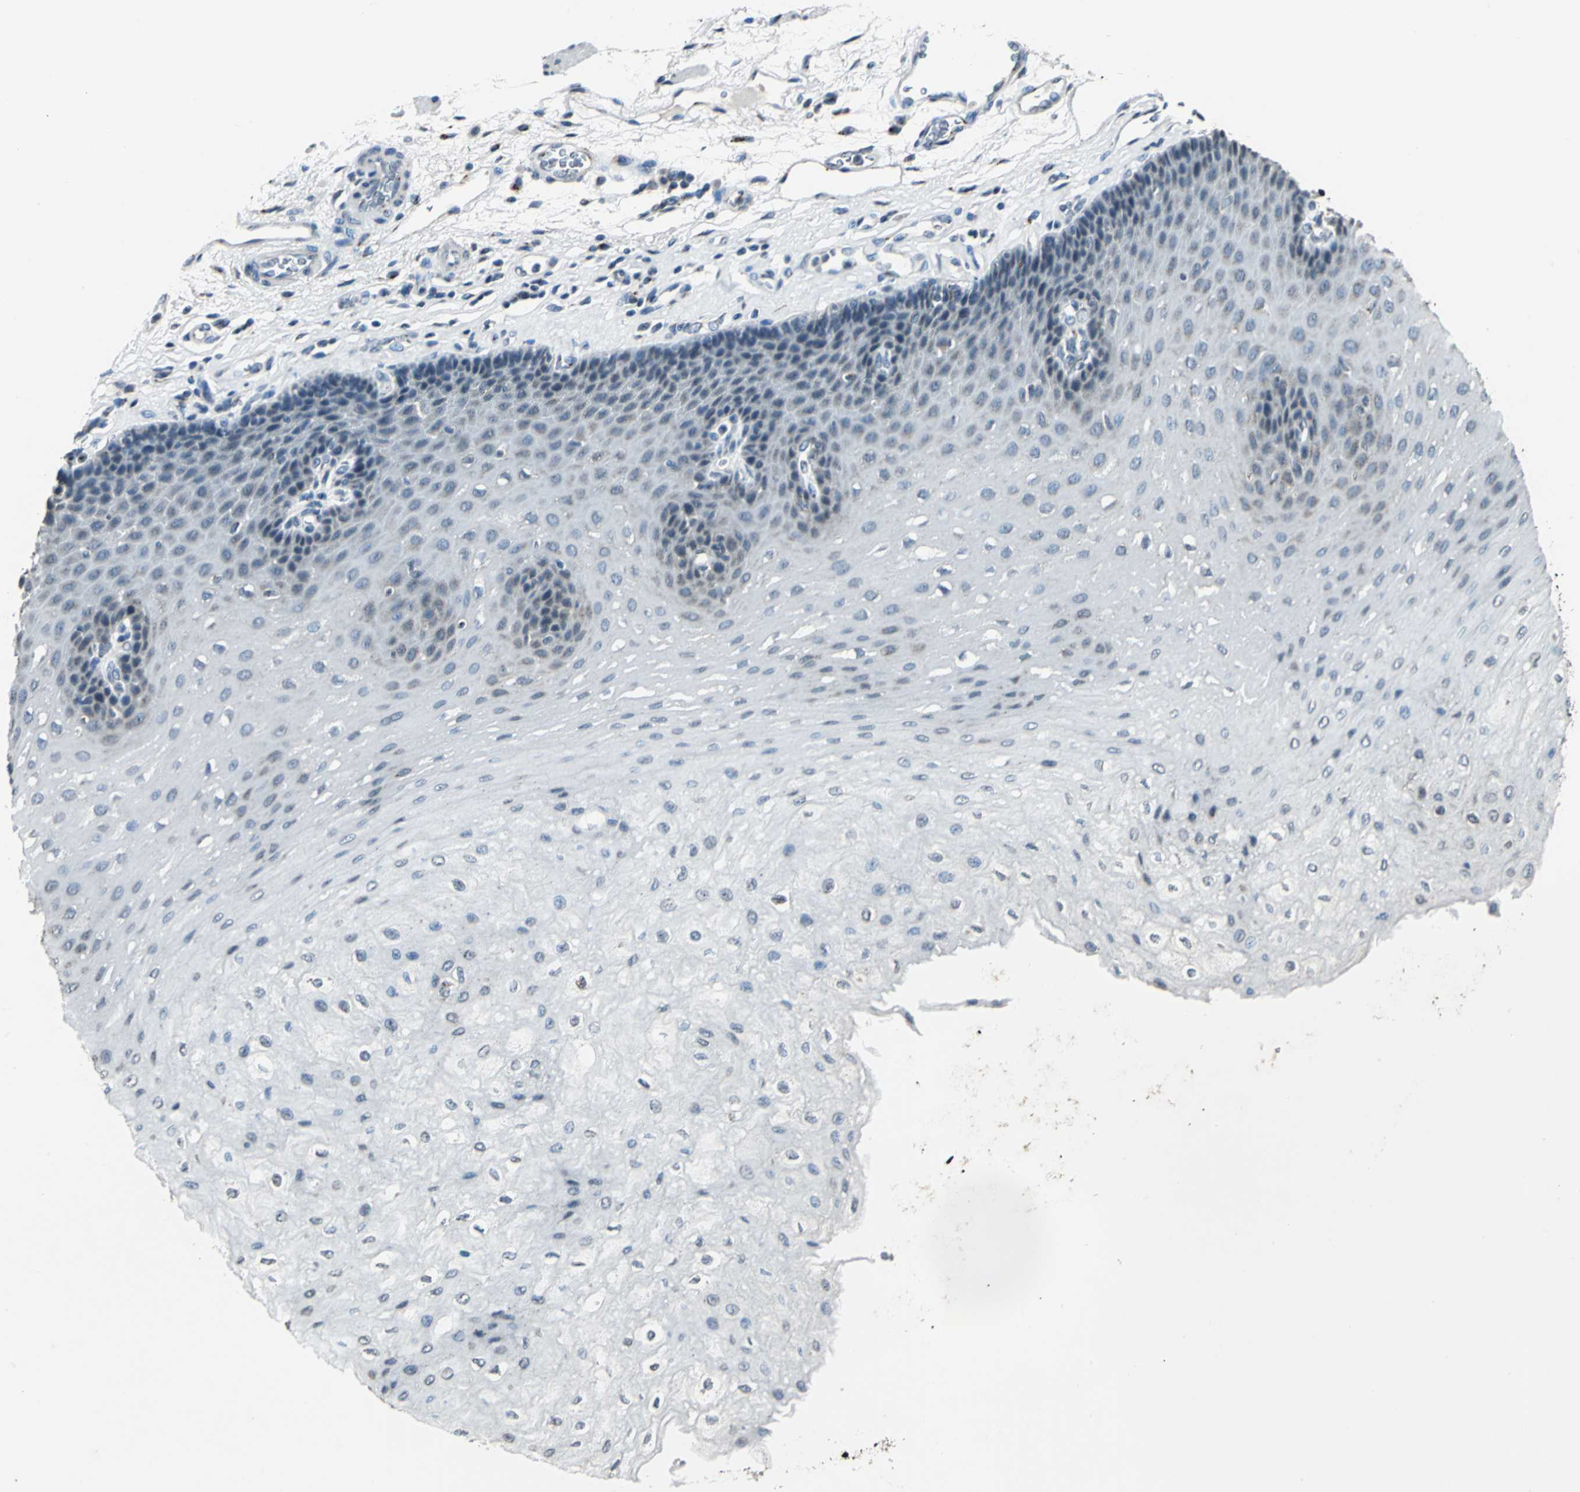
{"staining": {"intensity": "moderate", "quantity": "25%-75%", "location": "cytoplasmic/membranous"}, "tissue": "esophagus", "cell_type": "Squamous epithelial cells", "image_type": "normal", "snomed": [{"axis": "morphology", "description": "Normal tissue, NOS"}, {"axis": "topography", "description": "Esophagus"}], "caption": "Immunohistochemistry photomicrograph of normal esophagus stained for a protein (brown), which demonstrates medium levels of moderate cytoplasmic/membranous positivity in approximately 25%-75% of squamous epithelial cells.", "gene": "TMEM115", "patient": {"sex": "female", "age": 72}}